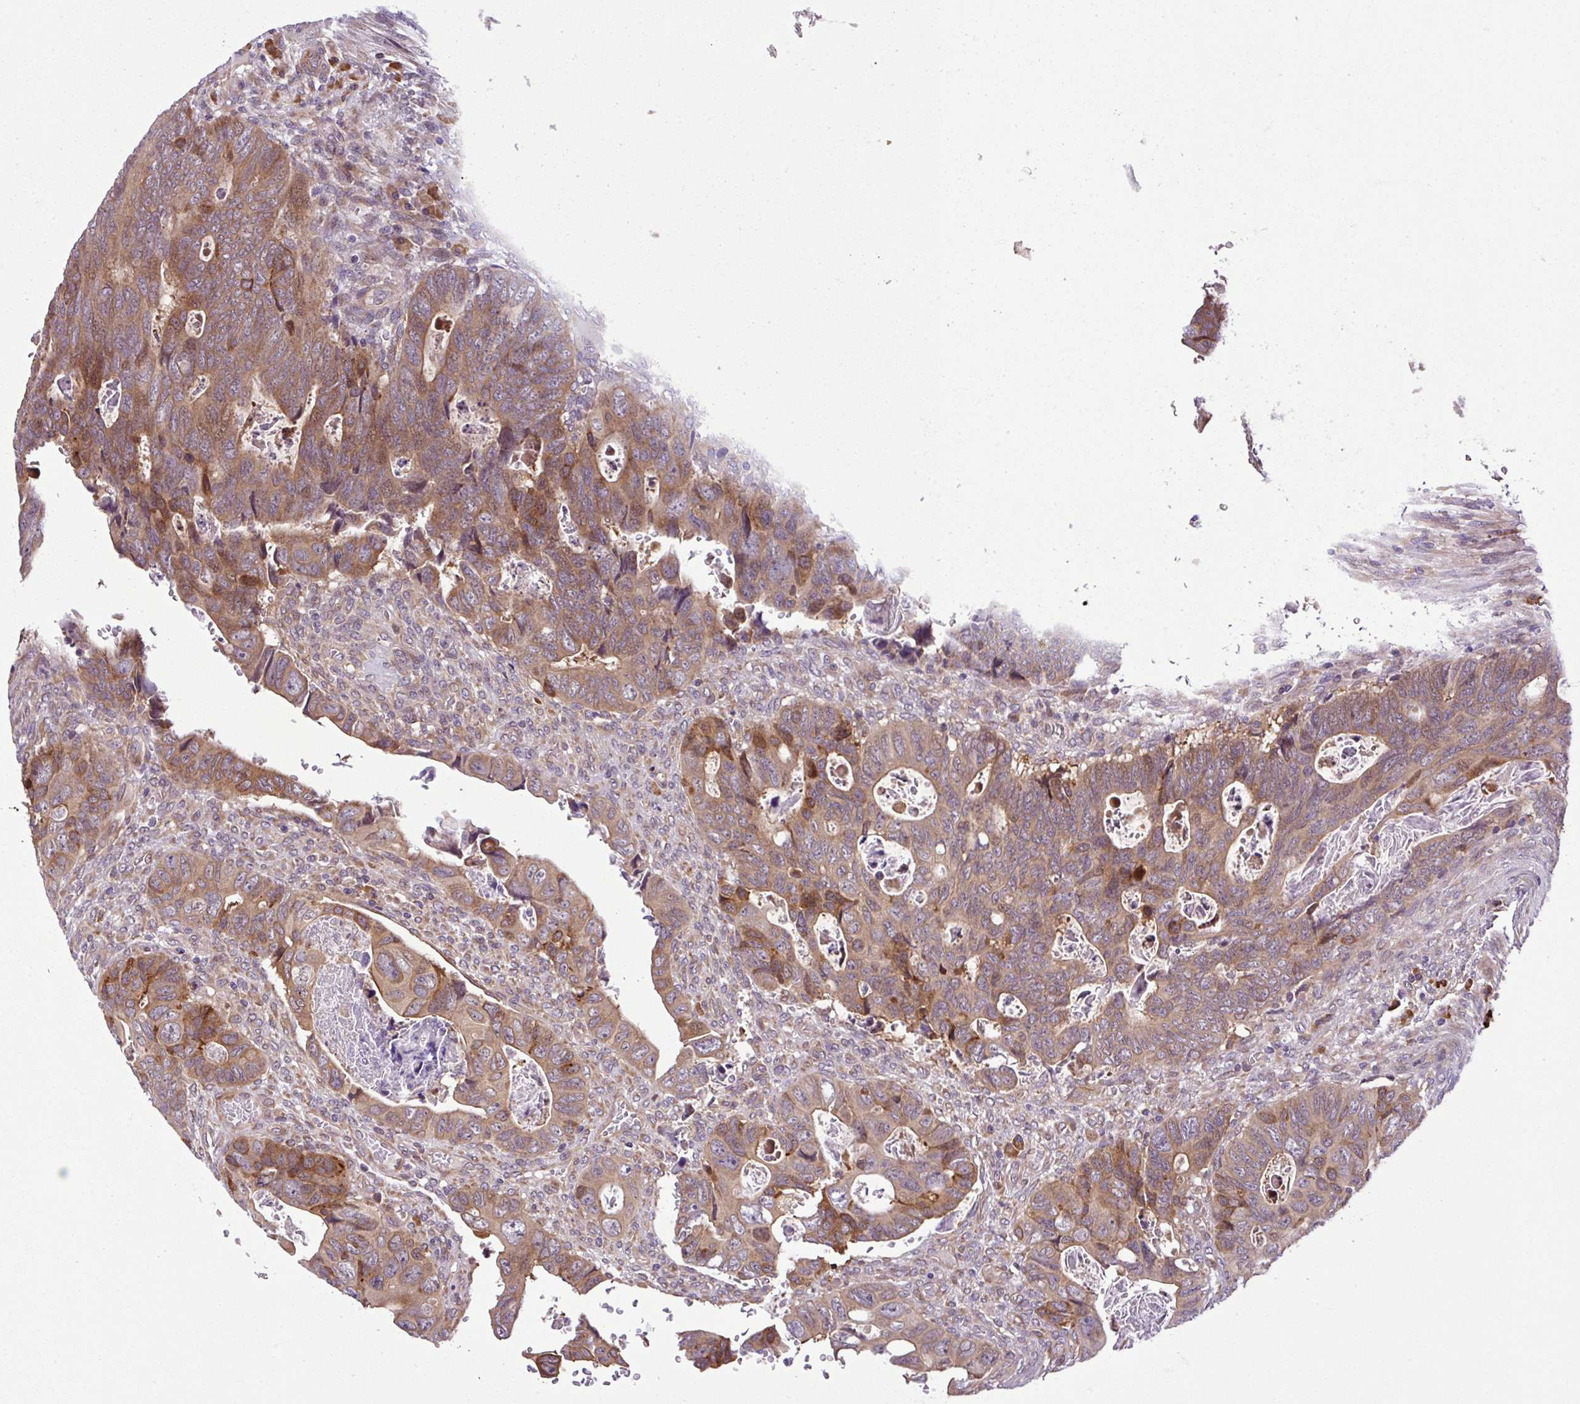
{"staining": {"intensity": "moderate", "quantity": ">75%", "location": "cytoplasmic/membranous"}, "tissue": "colorectal cancer", "cell_type": "Tumor cells", "image_type": "cancer", "snomed": [{"axis": "morphology", "description": "Adenocarcinoma, NOS"}, {"axis": "topography", "description": "Rectum"}], "caption": "Protein staining demonstrates moderate cytoplasmic/membranous staining in about >75% of tumor cells in colorectal adenocarcinoma.", "gene": "DLGAP4", "patient": {"sex": "female", "age": 78}}